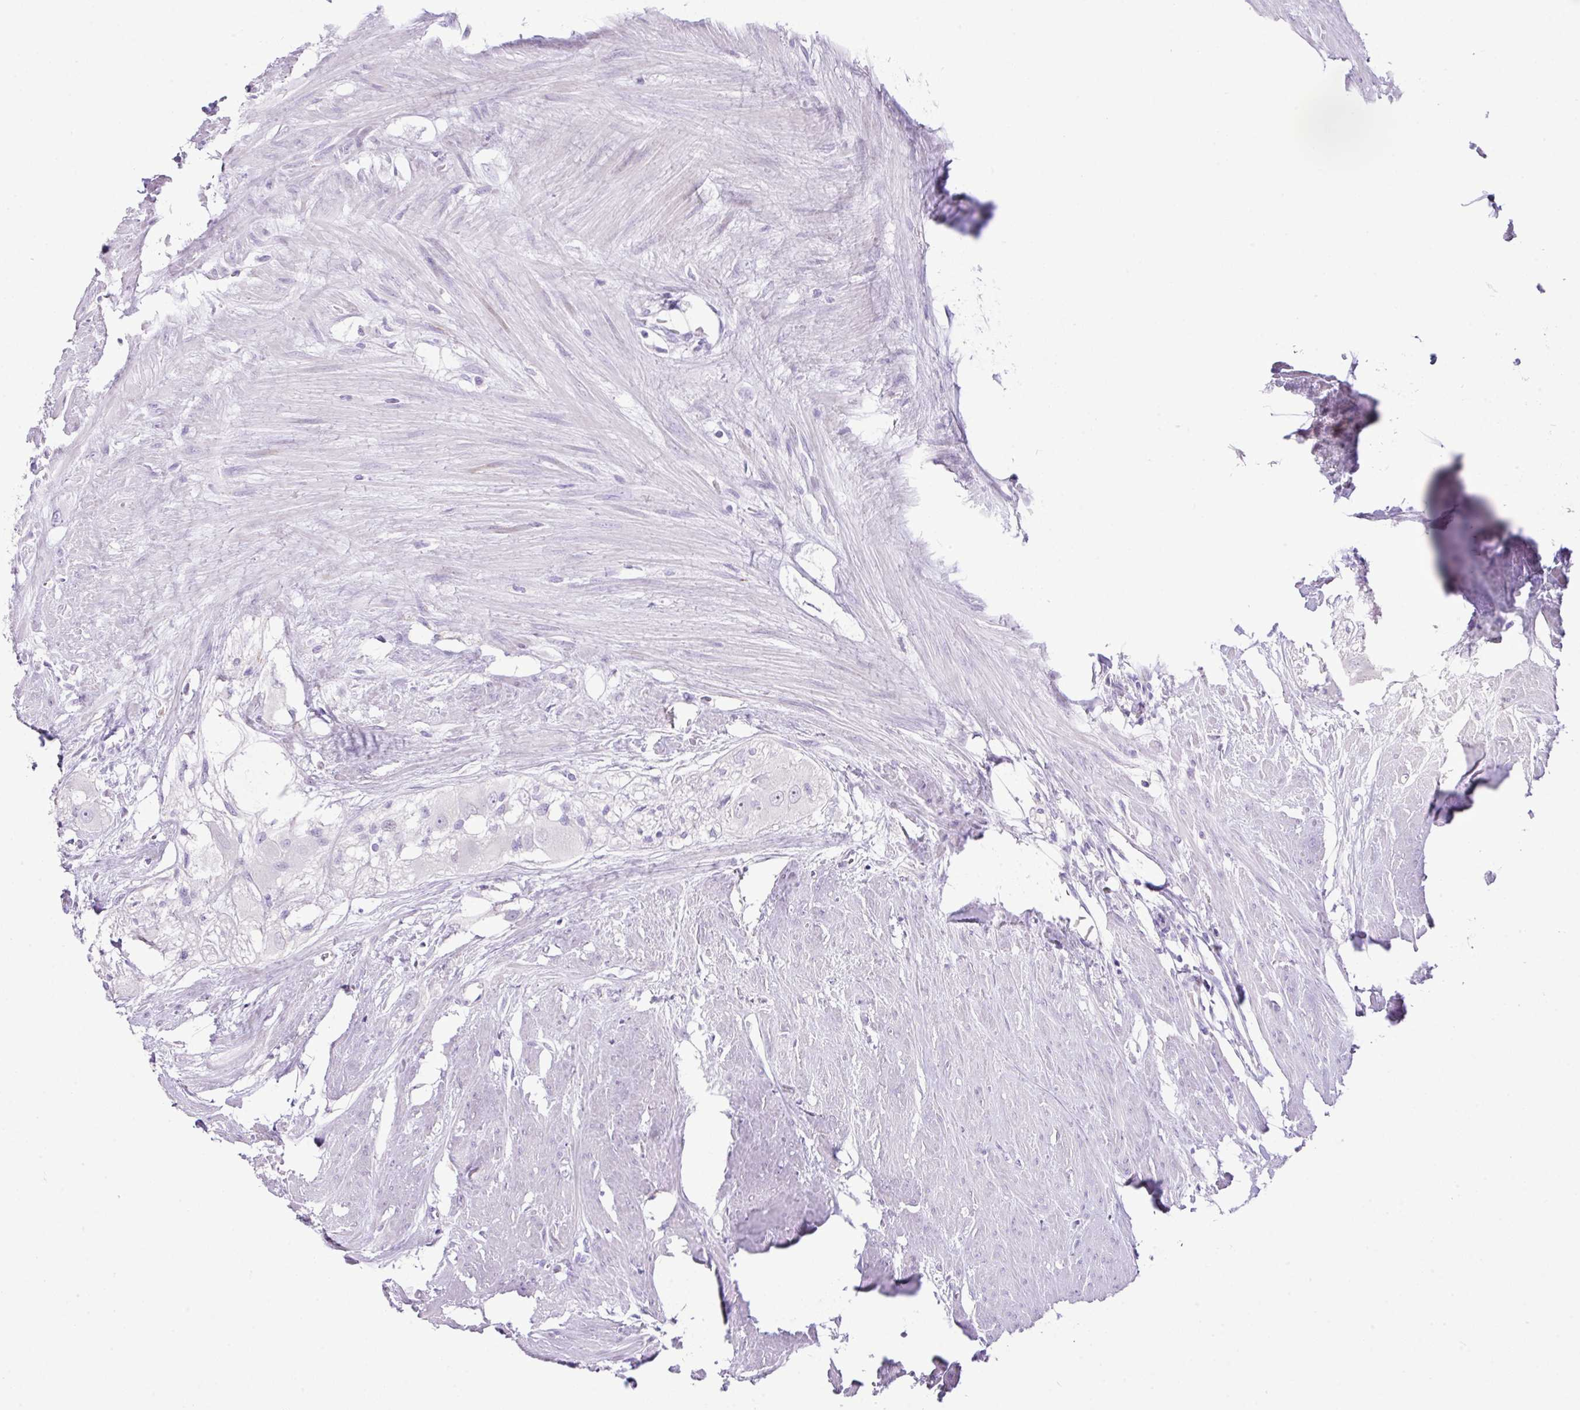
{"staining": {"intensity": "moderate", "quantity": "<25%", "location": "cytoplasmic/membranous"}, "tissue": "colorectal cancer", "cell_type": "Tumor cells", "image_type": "cancer", "snomed": [{"axis": "morphology", "description": "Adenocarcinoma, NOS"}, {"axis": "topography", "description": "Rectum"}], "caption": "The photomicrograph displays a brown stain indicating the presence of a protein in the cytoplasmic/membranous of tumor cells in colorectal cancer.", "gene": "RCAN2", "patient": {"sex": "male", "age": 78}}